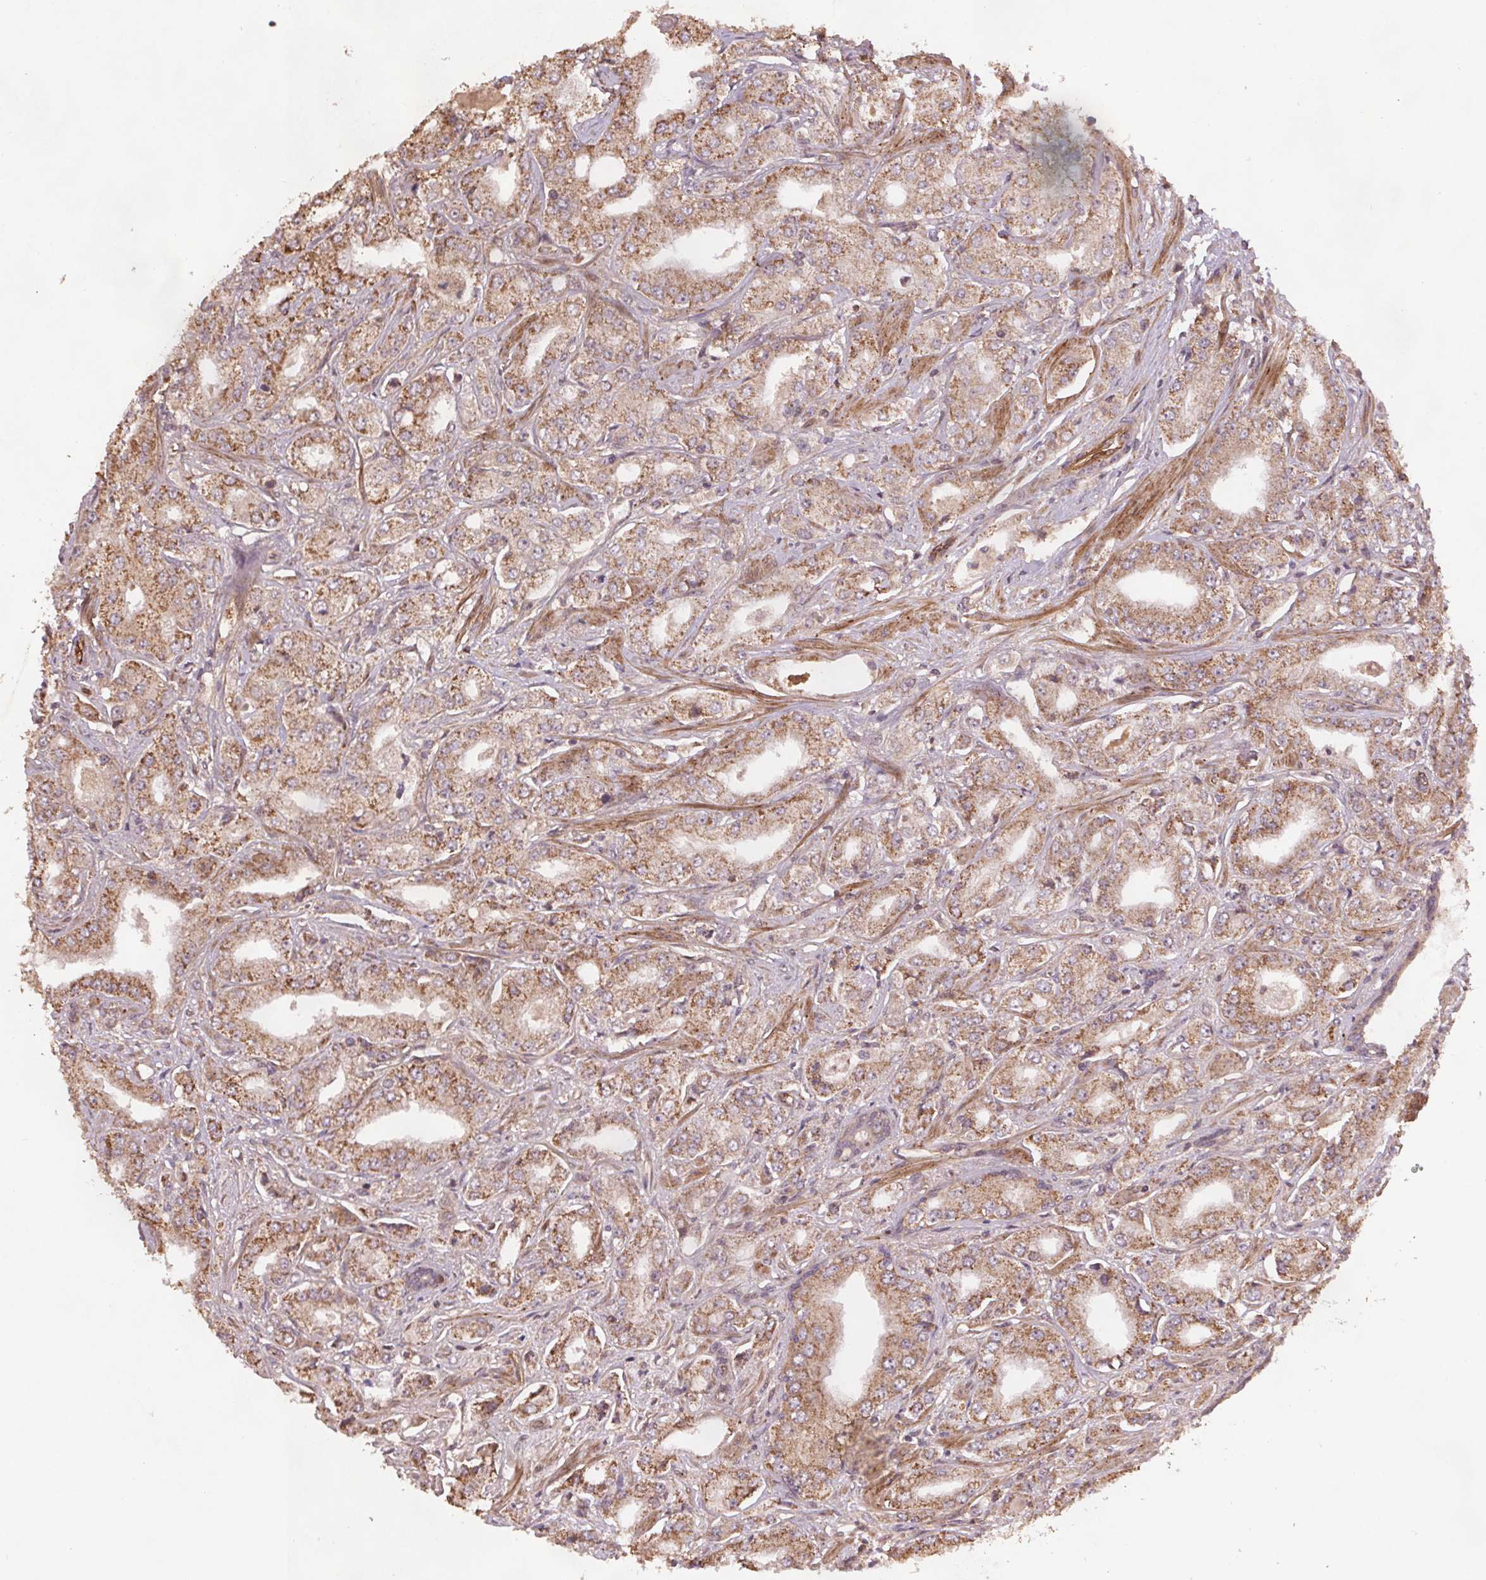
{"staining": {"intensity": "moderate", "quantity": ">75%", "location": "cytoplasmic/membranous"}, "tissue": "prostate cancer", "cell_type": "Tumor cells", "image_type": "cancer", "snomed": [{"axis": "morphology", "description": "Adenocarcinoma, Low grade"}, {"axis": "topography", "description": "Prostate"}], "caption": "Protein staining of prostate cancer (adenocarcinoma (low-grade)) tissue shows moderate cytoplasmic/membranous staining in about >75% of tumor cells.", "gene": "SEC14L2", "patient": {"sex": "male", "age": 60}}